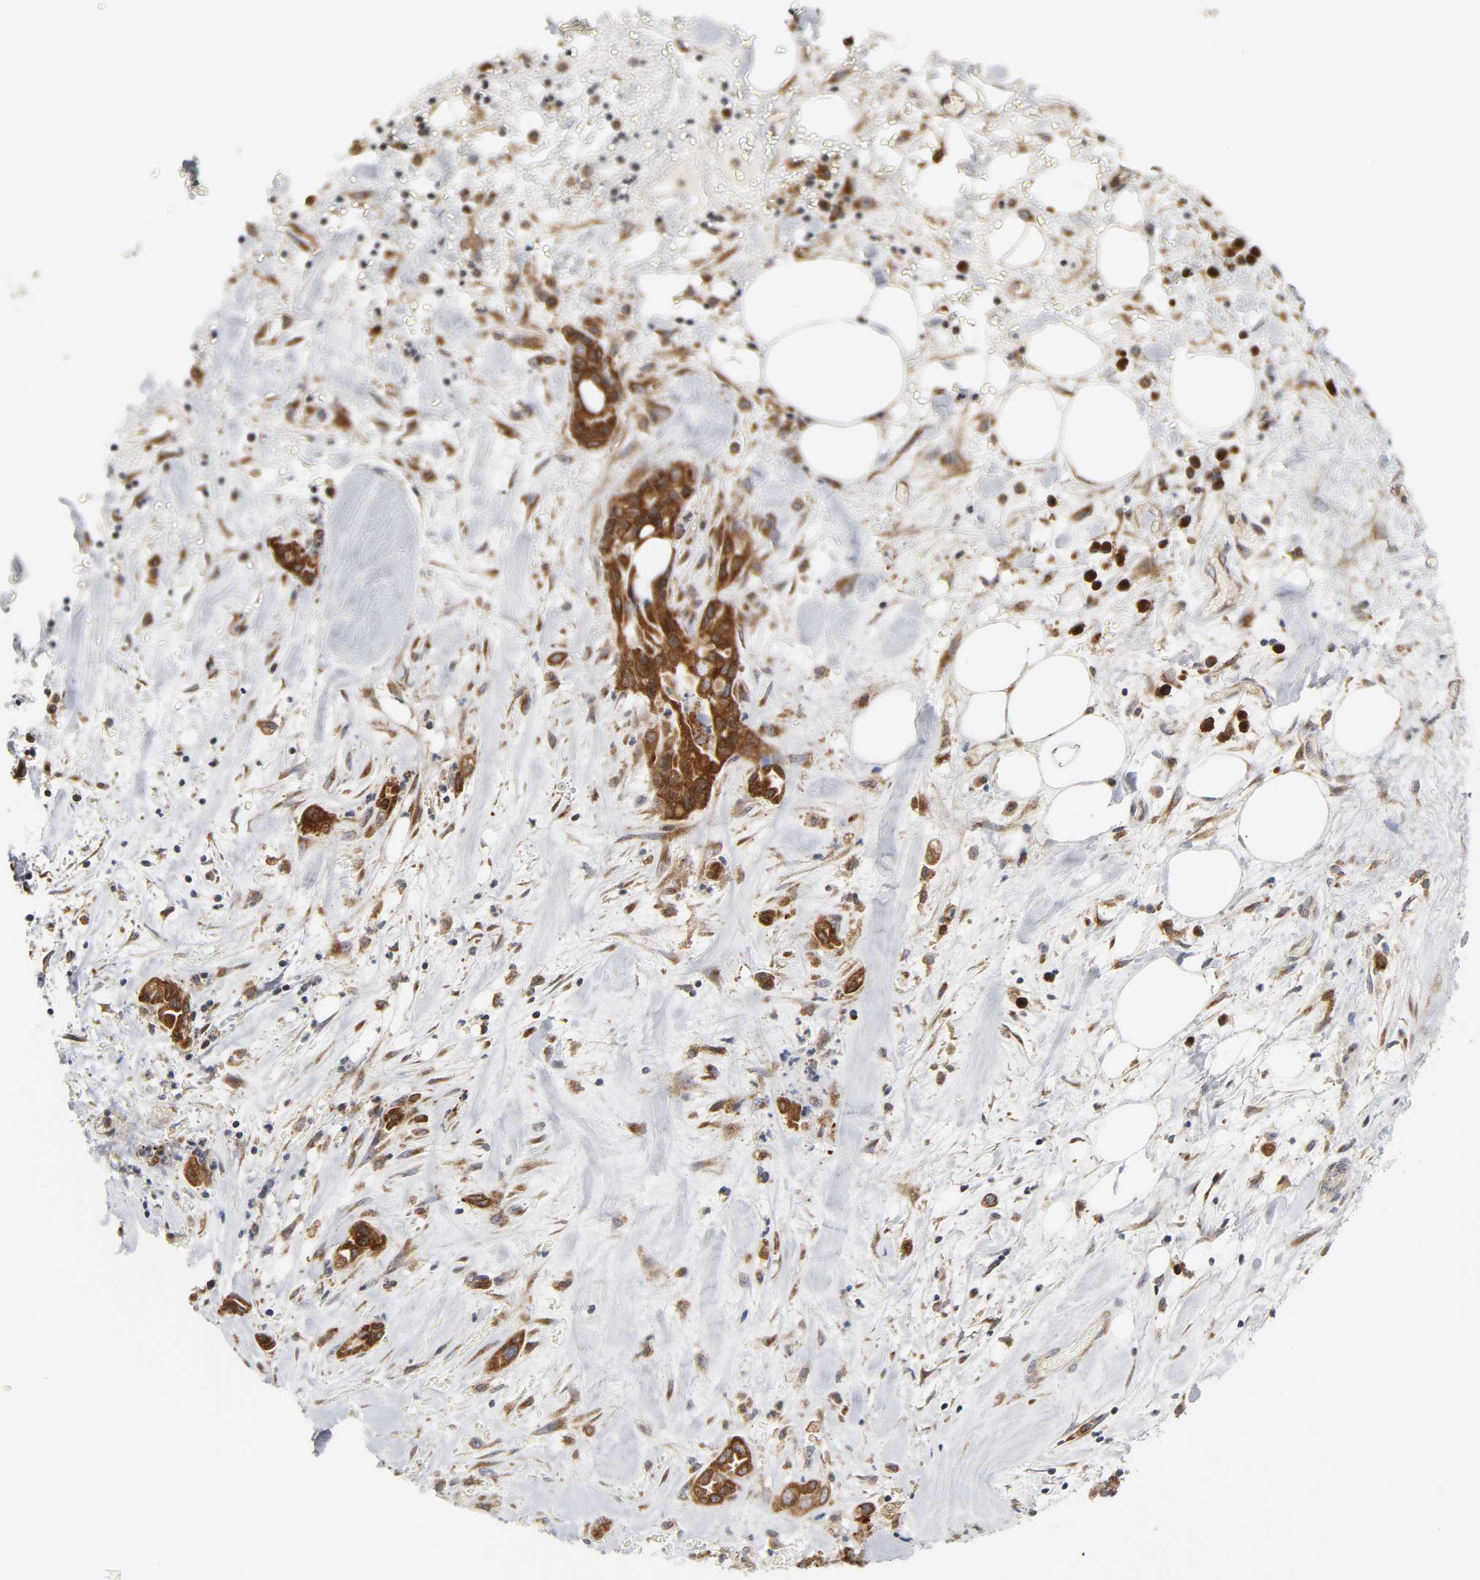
{"staining": {"intensity": "strong", "quantity": ">75%", "location": "cytoplasmic/membranous"}, "tissue": "liver cancer", "cell_type": "Tumor cells", "image_type": "cancer", "snomed": [{"axis": "morphology", "description": "Cholangiocarcinoma"}, {"axis": "topography", "description": "Liver"}], "caption": "A brown stain highlights strong cytoplasmic/membranous expression of a protein in human liver cholangiocarcinoma tumor cells.", "gene": "BAX", "patient": {"sex": "female", "age": 68}}